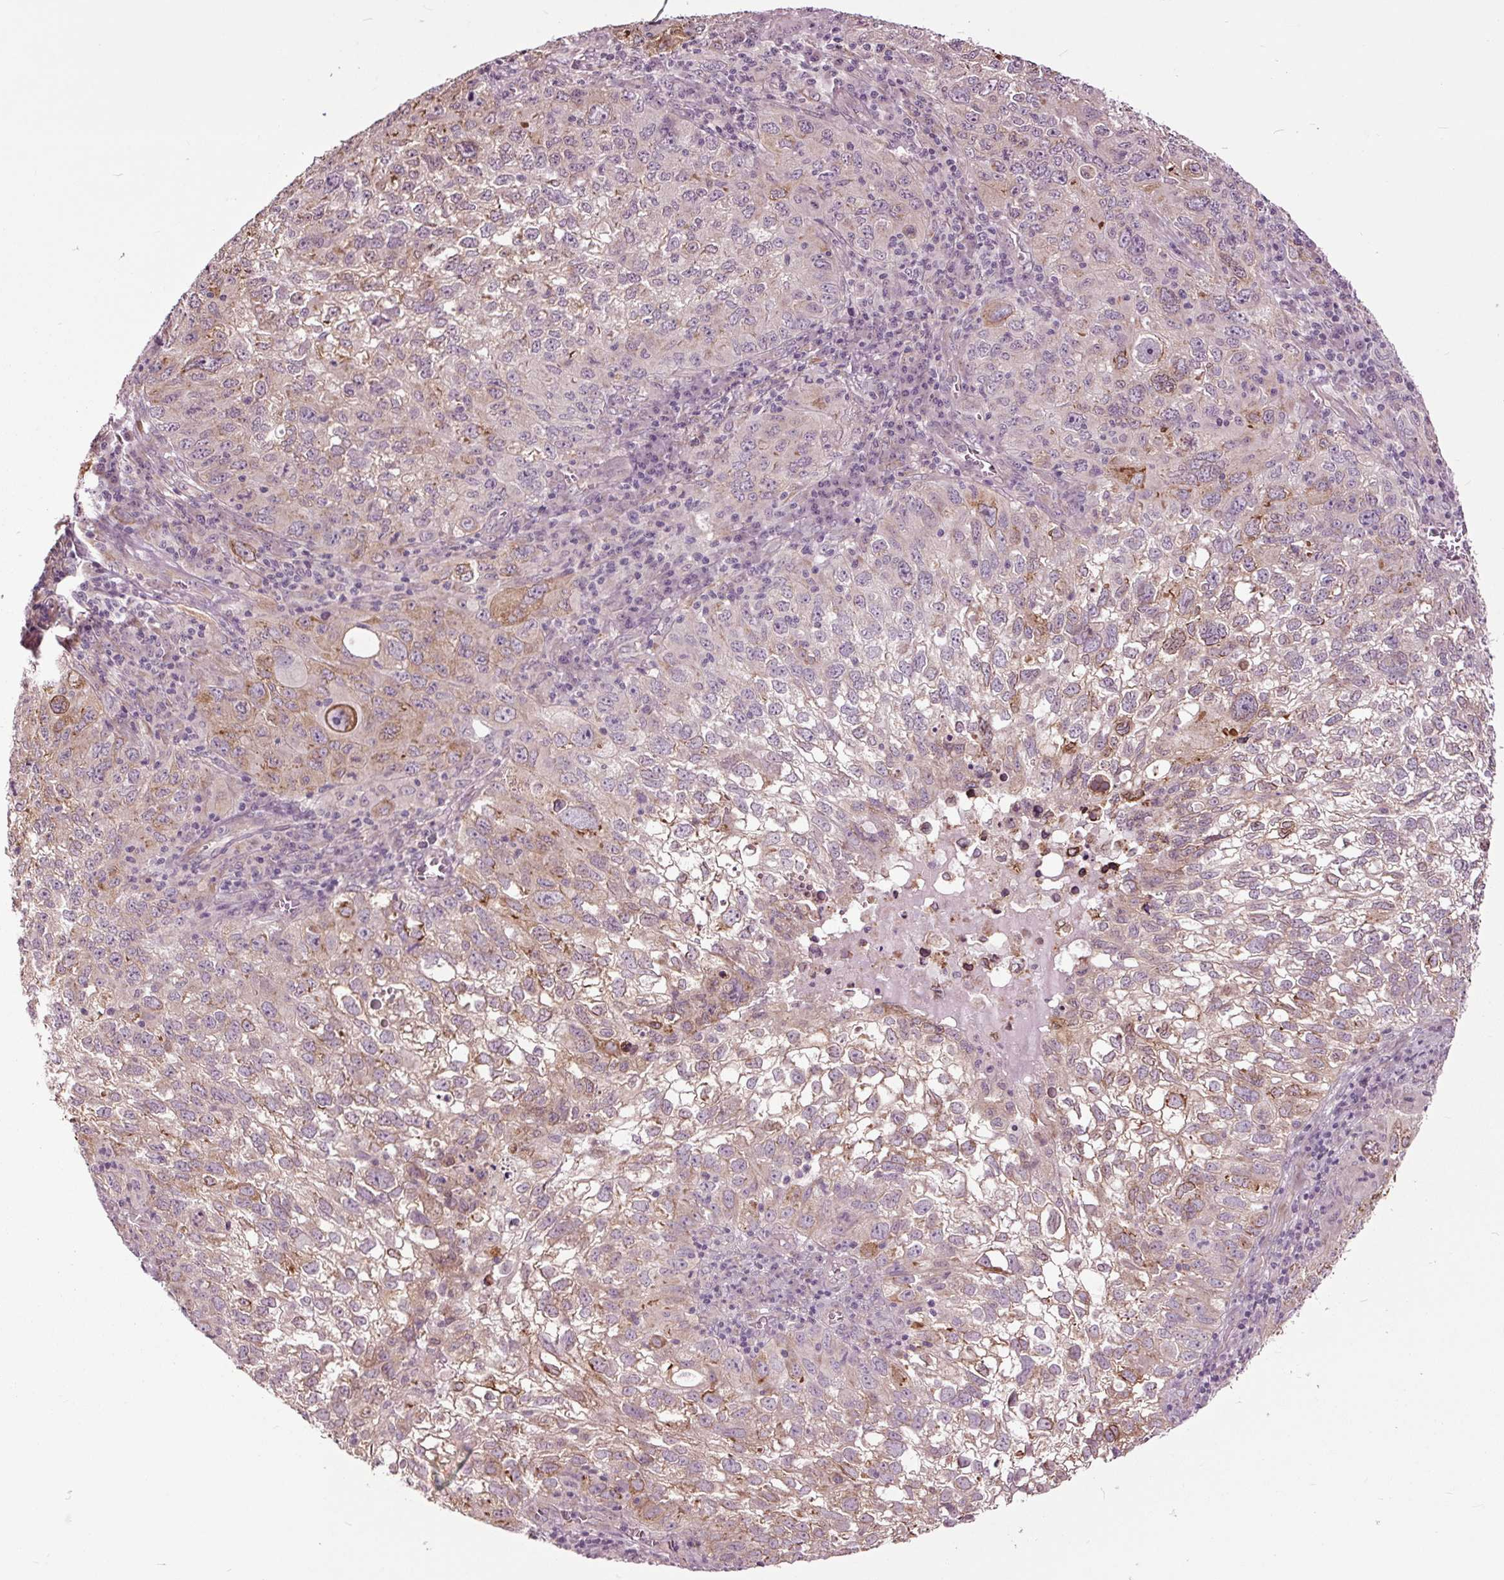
{"staining": {"intensity": "moderate", "quantity": "25%-75%", "location": "cytoplasmic/membranous"}, "tissue": "cervical cancer", "cell_type": "Tumor cells", "image_type": "cancer", "snomed": [{"axis": "morphology", "description": "Squamous cell carcinoma, NOS"}, {"axis": "topography", "description": "Cervix"}], "caption": "Human squamous cell carcinoma (cervical) stained with a protein marker reveals moderate staining in tumor cells.", "gene": "HAUS5", "patient": {"sex": "female", "age": 55}}